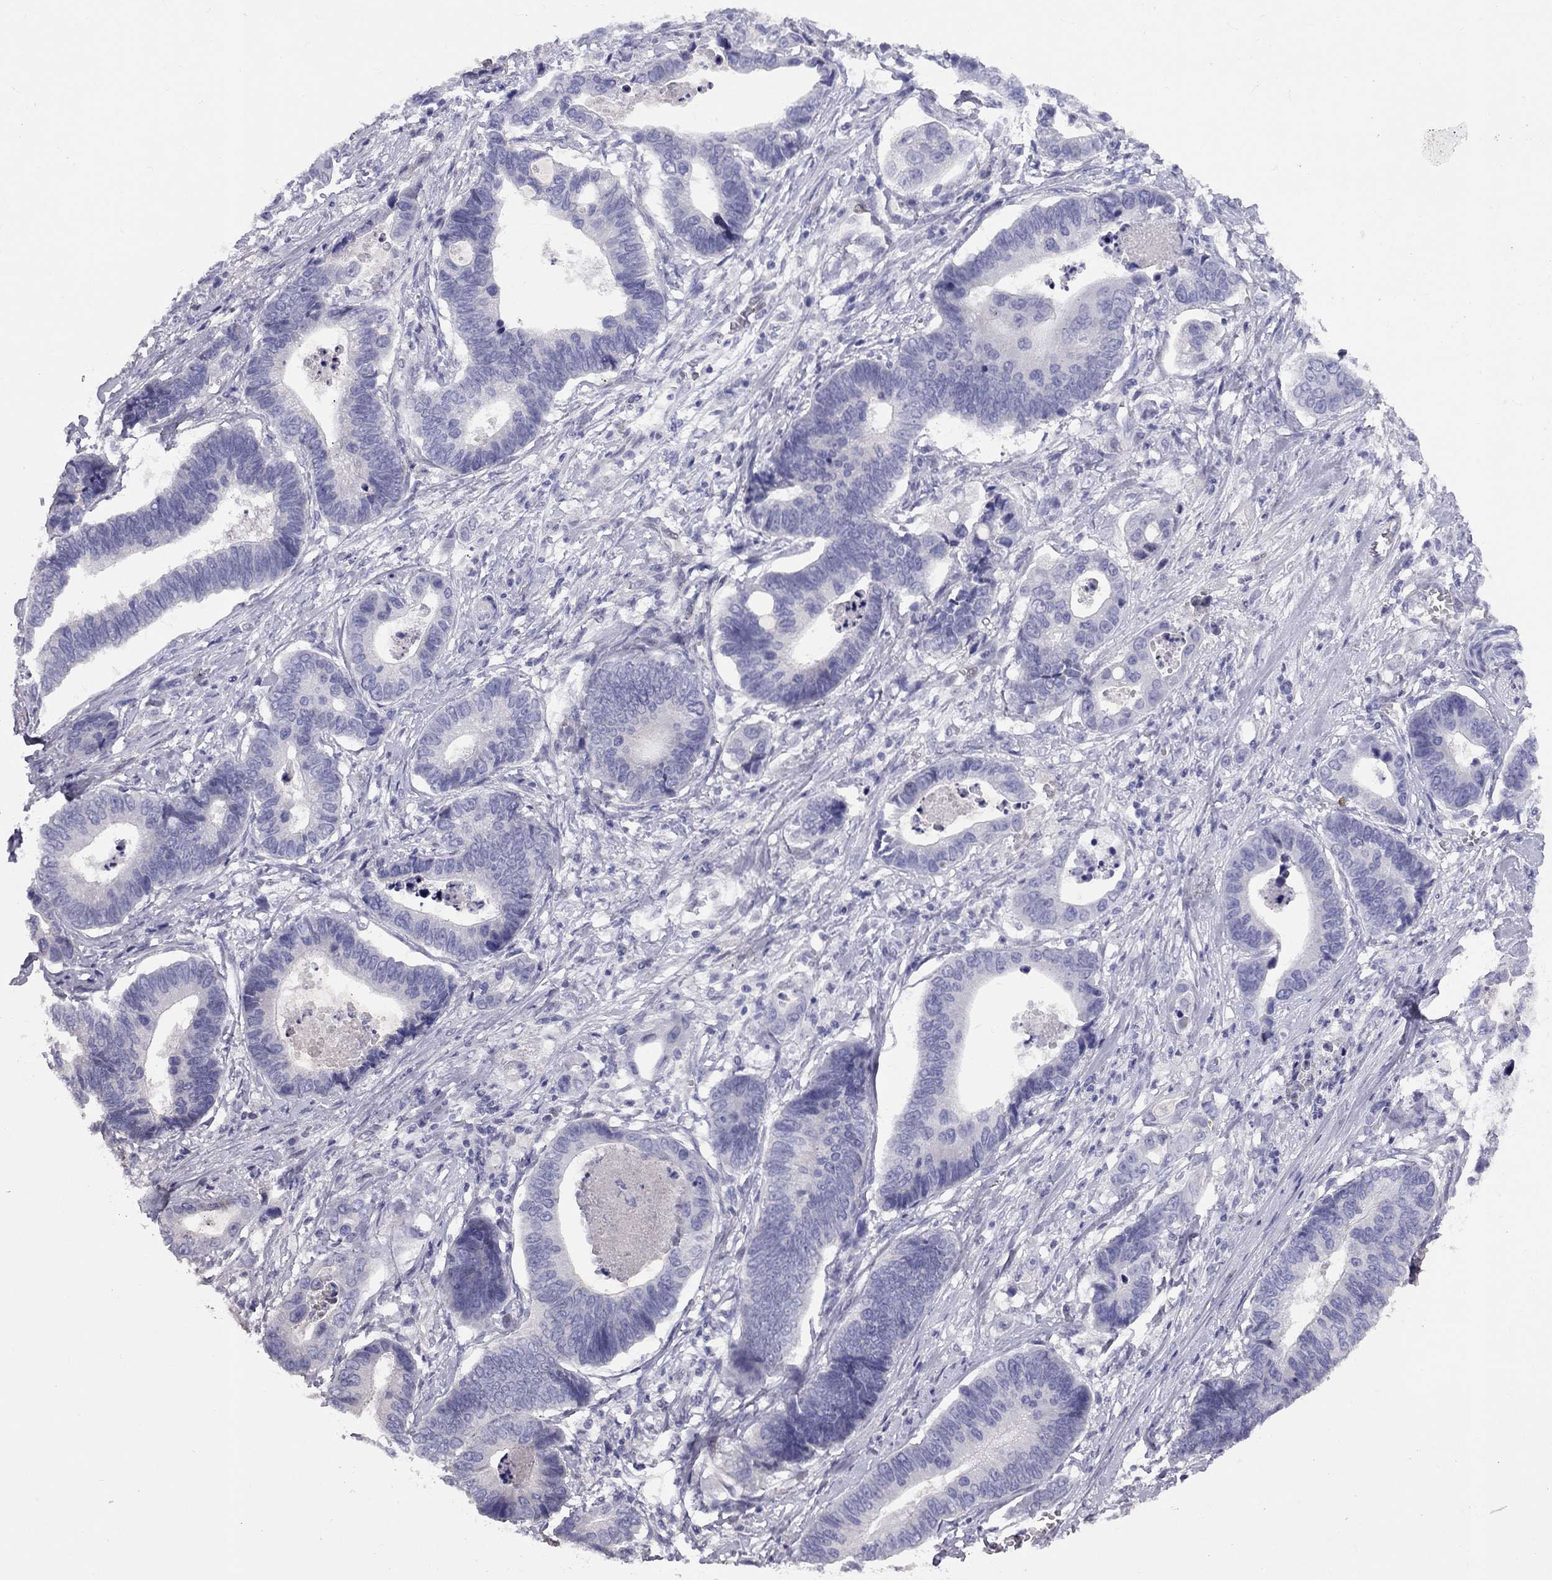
{"staining": {"intensity": "negative", "quantity": "none", "location": "none"}, "tissue": "stomach cancer", "cell_type": "Tumor cells", "image_type": "cancer", "snomed": [{"axis": "morphology", "description": "Adenocarcinoma, NOS"}, {"axis": "topography", "description": "Stomach"}], "caption": "Immunohistochemistry photomicrograph of neoplastic tissue: human adenocarcinoma (stomach) stained with DAB shows no significant protein positivity in tumor cells. (DAB (3,3'-diaminobenzidine) IHC visualized using brightfield microscopy, high magnification).", "gene": "FSCN3", "patient": {"sex": "male", "age": 84}}